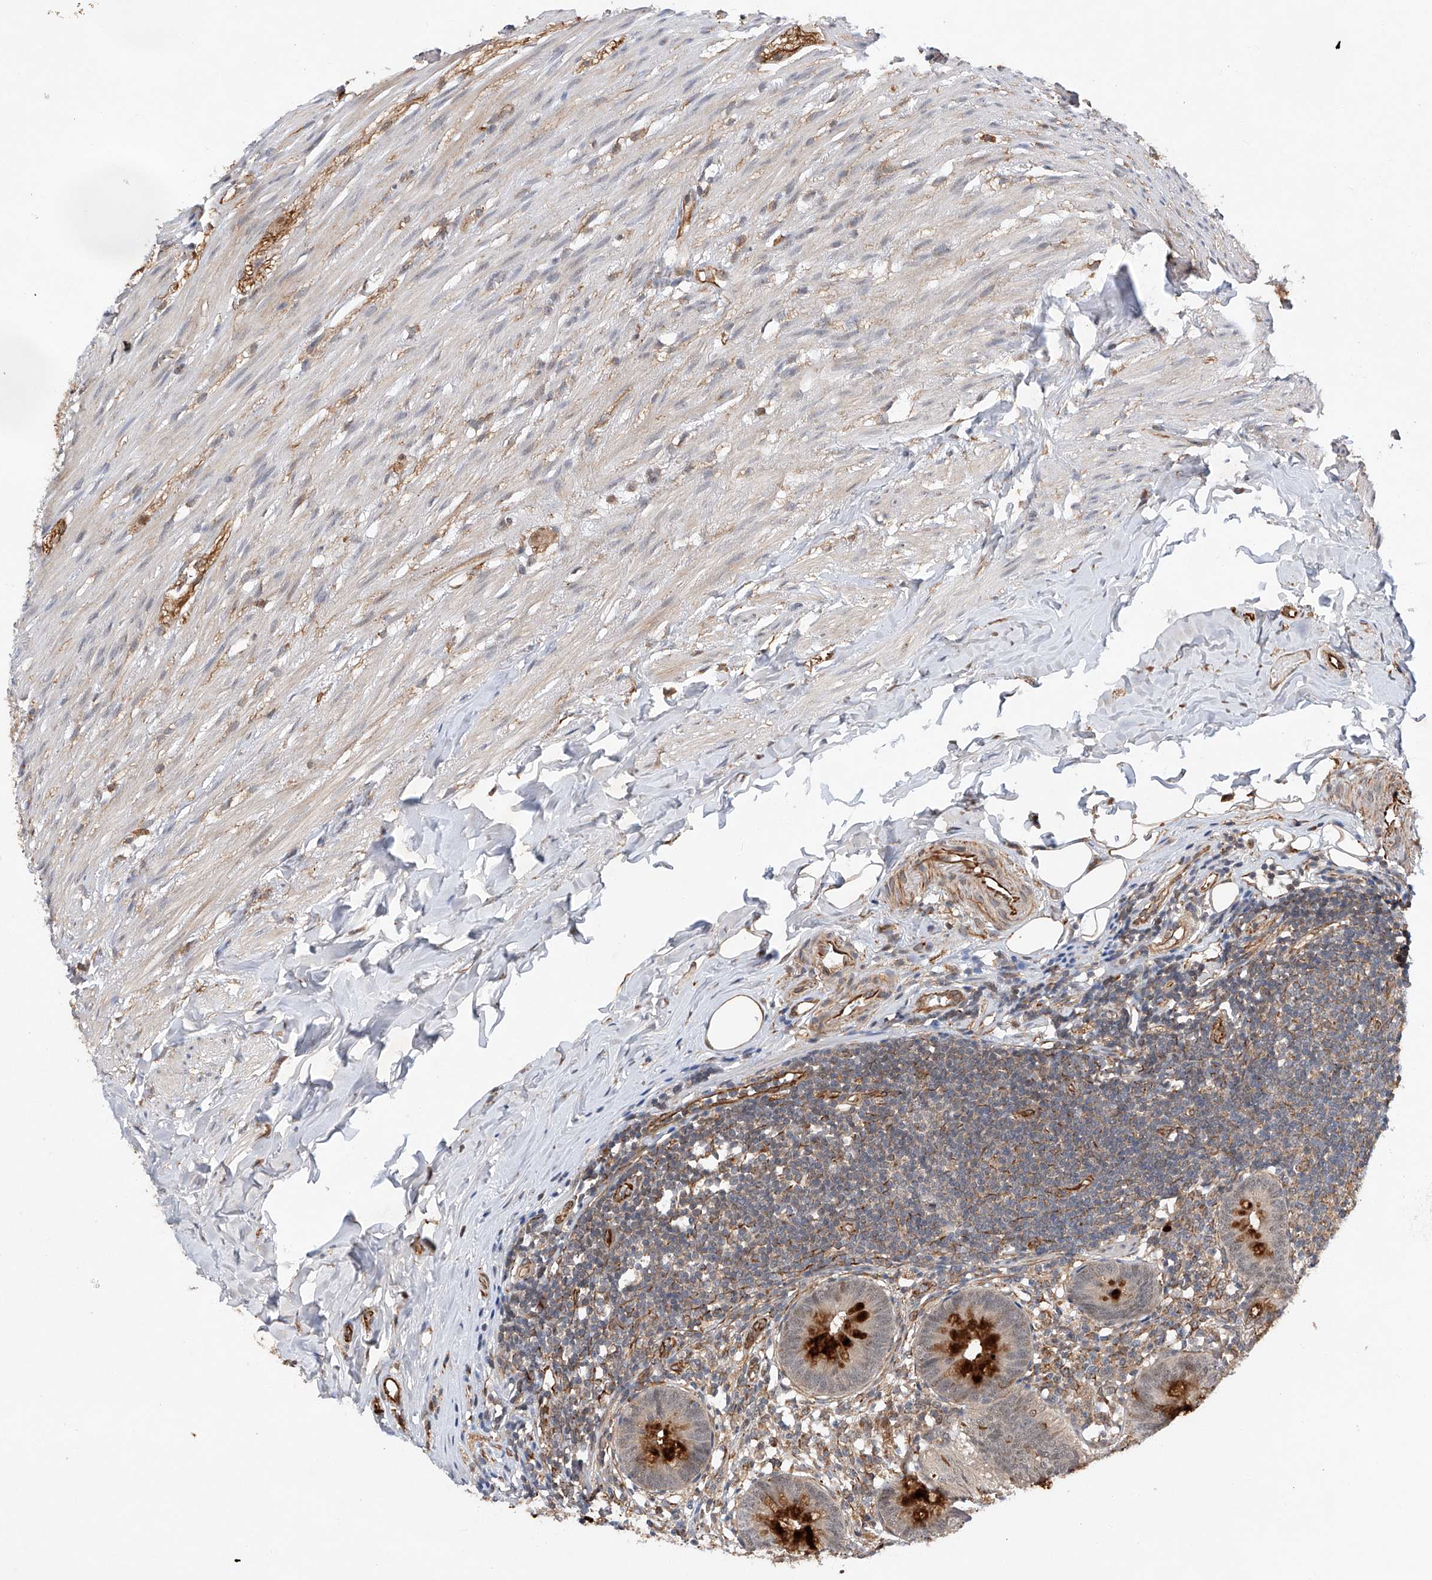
{"staining": {"intensity": "strong", "quantity": "25%-75%", "location": "cytoplasmic/membranous"}, "tissue": "appendix", "cell_type": "Glandular cells", "image_type": "normal", "snomed": [{"axis": "morphology", "description": "Normal tissue, NOS"}, {"axis": "topography", "description": "Appendix"}], "caption": "Glandular cells demonstrate high levels of strong cytoplasmic/membranous expression in about 25%-75% of cells in unremarkable human appendix.", "gene": "AMD1", "patient": {"sex": "female", "age": 62}}